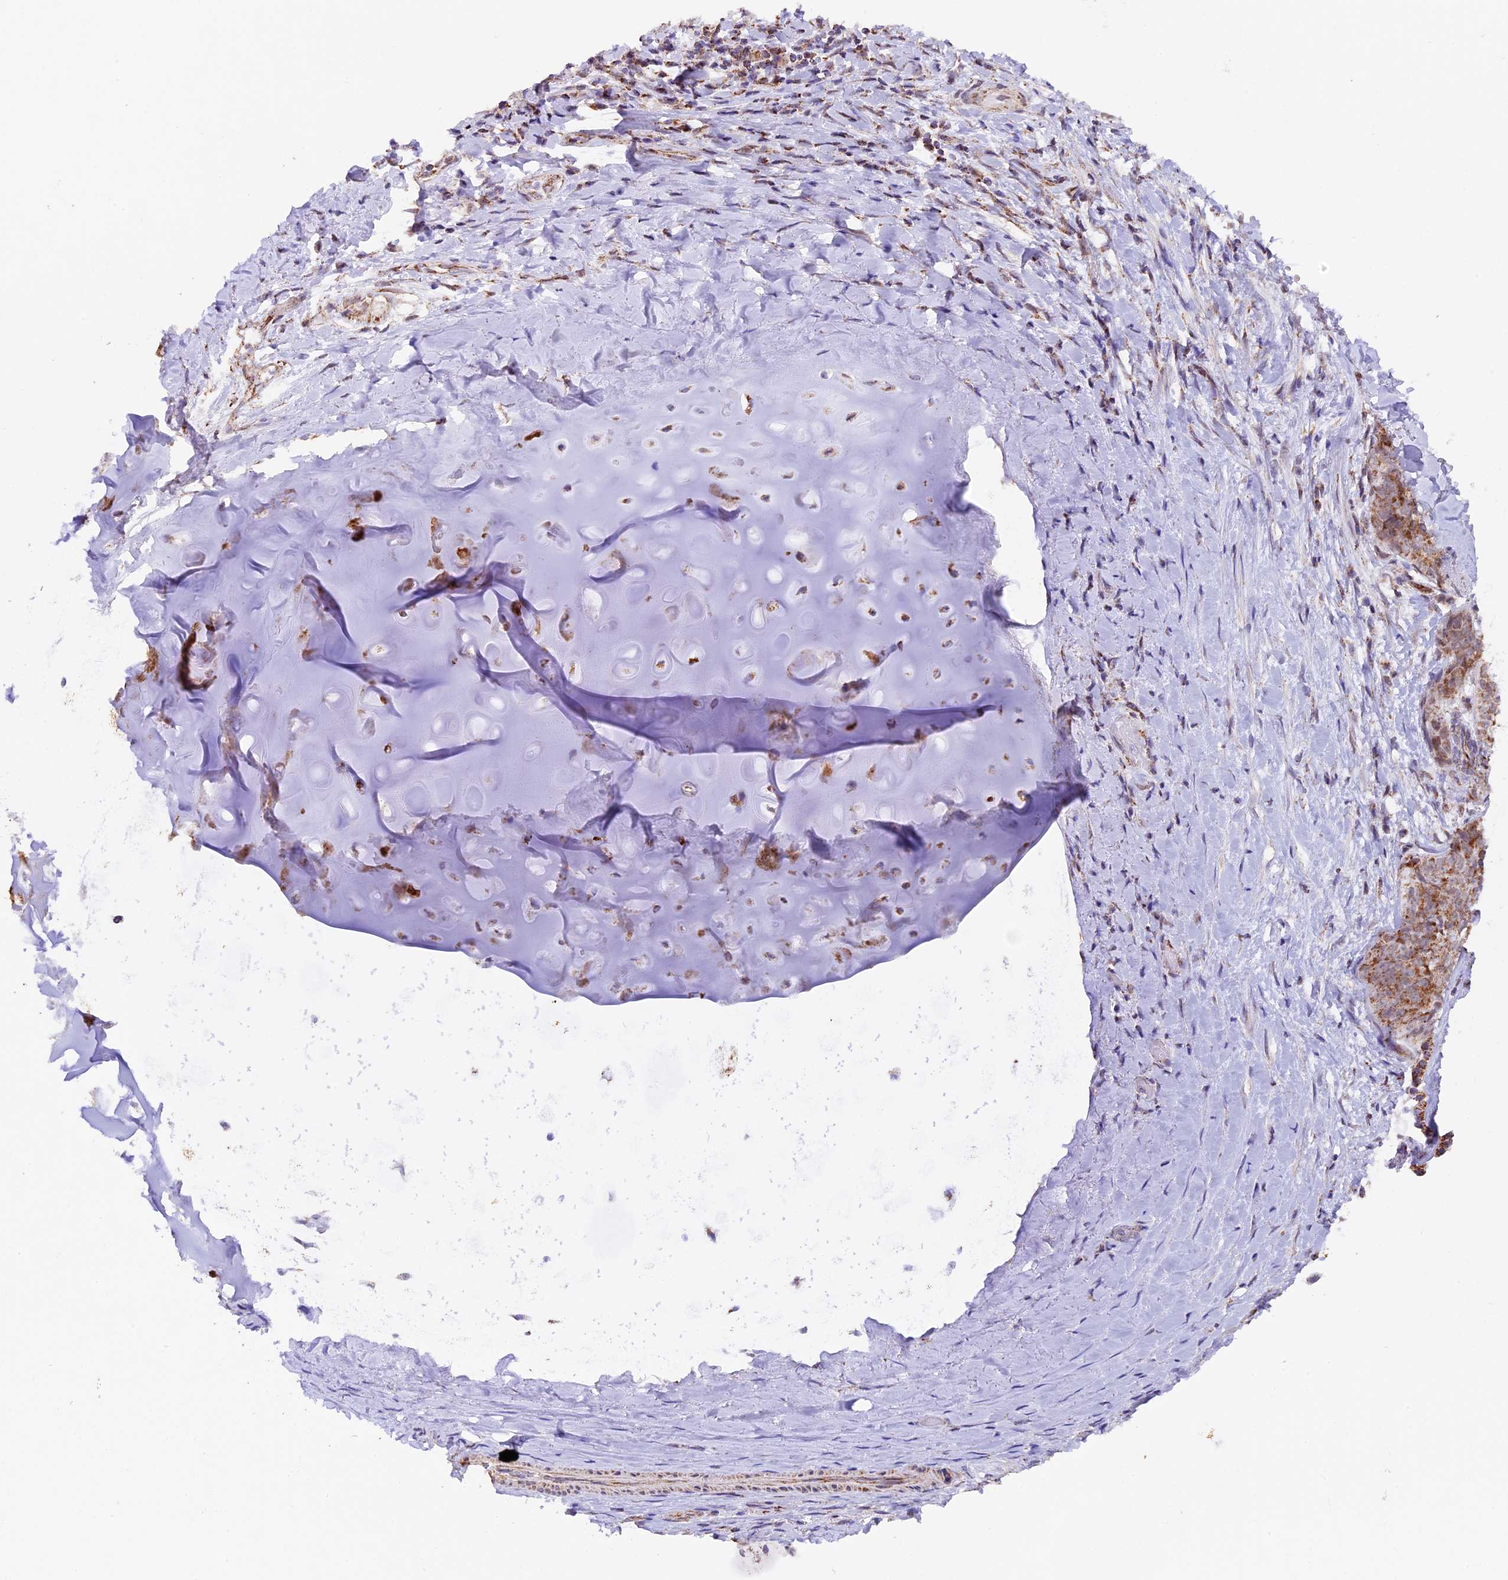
{"staining": {"intensity": "negative", "quantity": "none", "location": "none"}, "tissue": "adipose tissue", "cell_type": "Adipocytes", "image_type": "normal", "snomed": [{"axis": "morphology", "description": "Normal tissue, NOS"}, {"axis": "morphology", "description": "Squamous cell carcinoma, NOS"}, {"axis": "topography", "description": "Bronchus"}, {"axis": "topography", "description": "Lung"}], "caption": "Immunohistochemistry photomicrograph of normal adipose tissue stained for a protein (brown), which demonstrates no expression in adipocytes. (Immunohistochemistry (ihc), brightfield microscopy, high magnification).", "gene": "TFAM", "patient": {"sex": "male", "age": 64}}